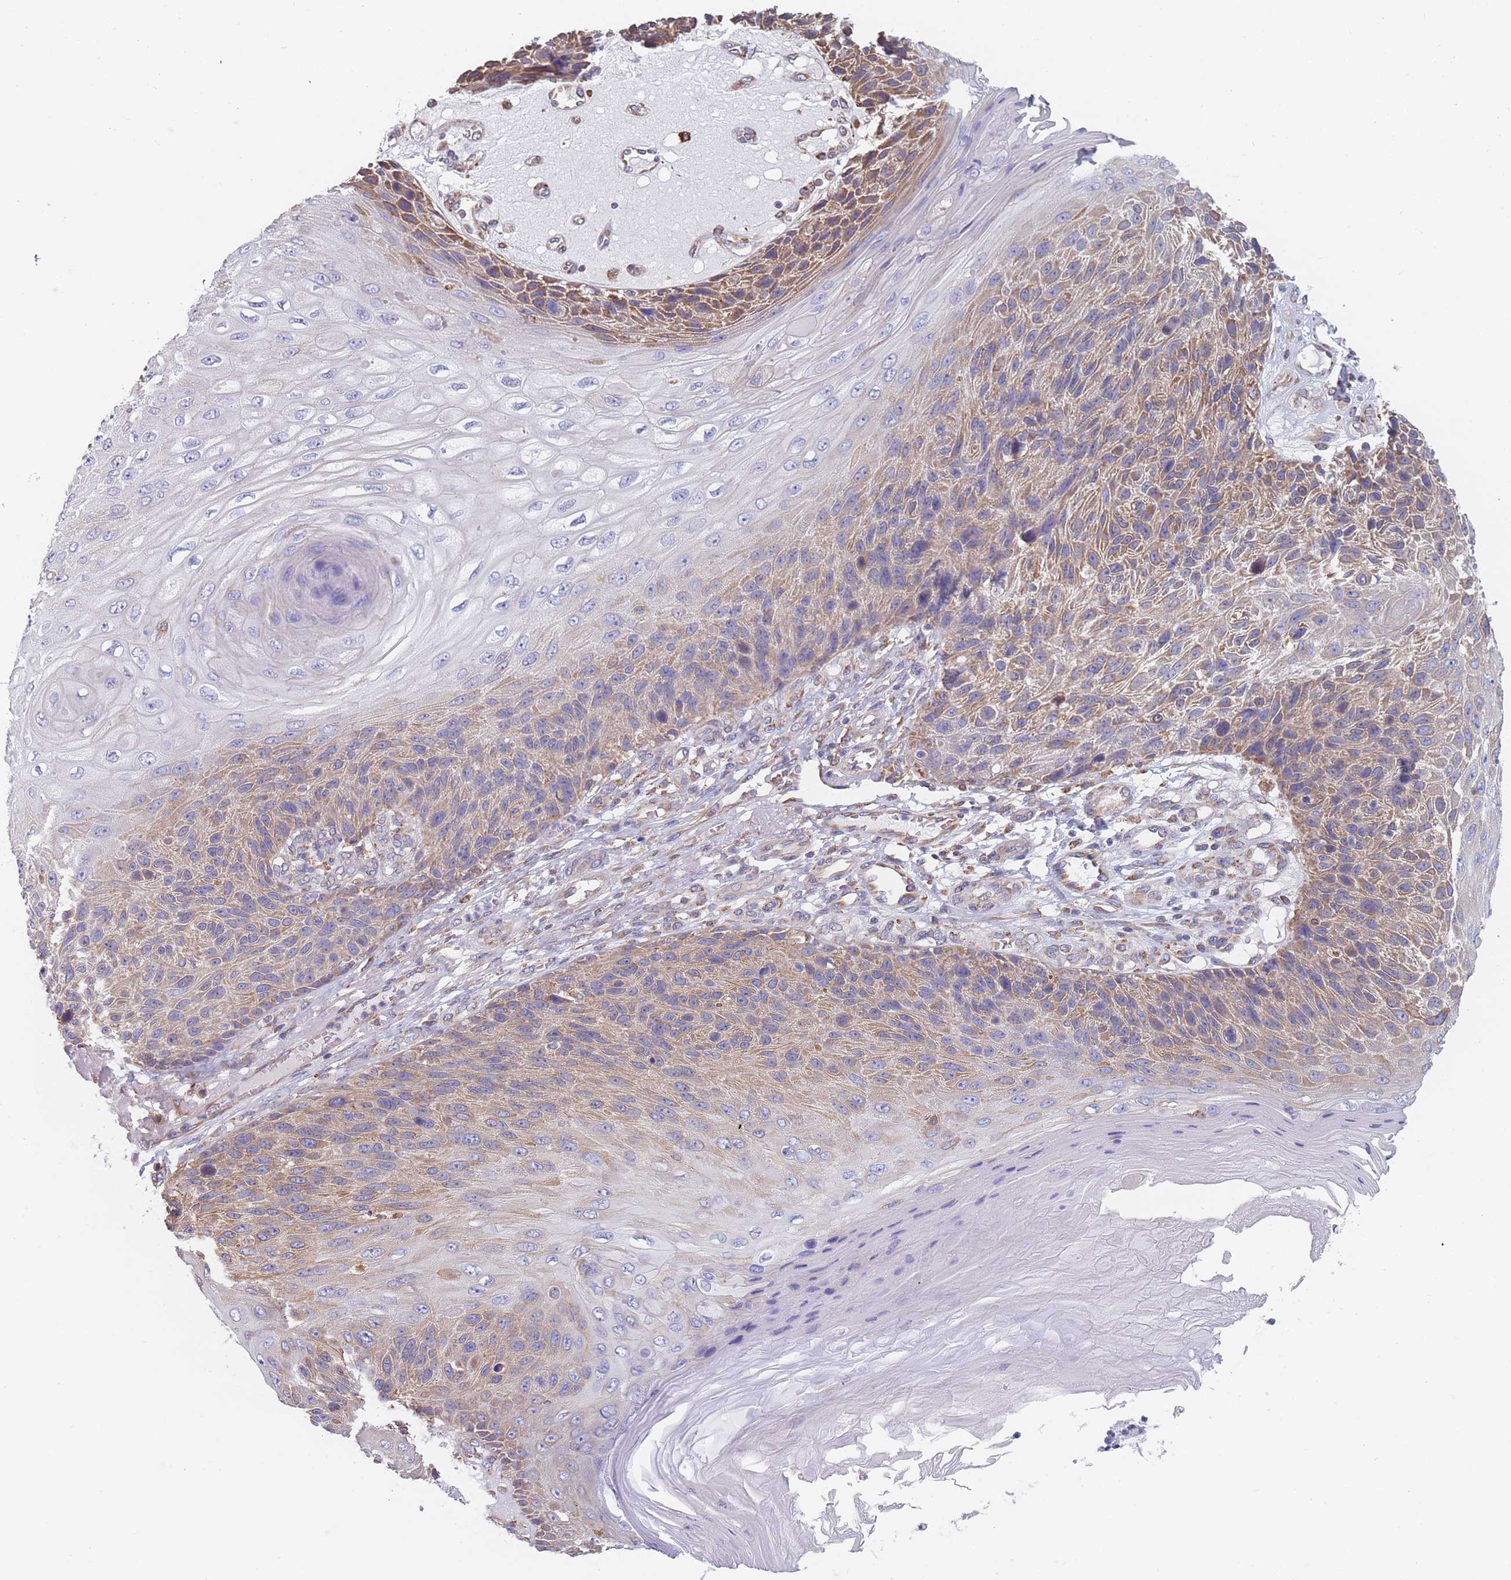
{"staining": {"intensity": "moderate", "quantity": "25%-75%", "location": "cytoplasmic/membranous"}, "tissue": "skin cancer", "cell_type": "Tumor cells", "image_type": "cancer", "snomed": [{"axis": "morphology", "description": "Squamous cell carcinoma, NOS"}, {"axis": "topography", "description": "Skin"}], "caption": "IHC photomicrograph of neoplastic tissue: human squamous cell carcinoma (skin) stained using IHC reveals medium levels of moderate protein expression localized specifically in the cytoplasmic/membranous of tumor cells, appearing as a cytoplasmic/membranous brown color.", "gene": "OR7C2", "patient": {"sex": "female", "age": 88}}